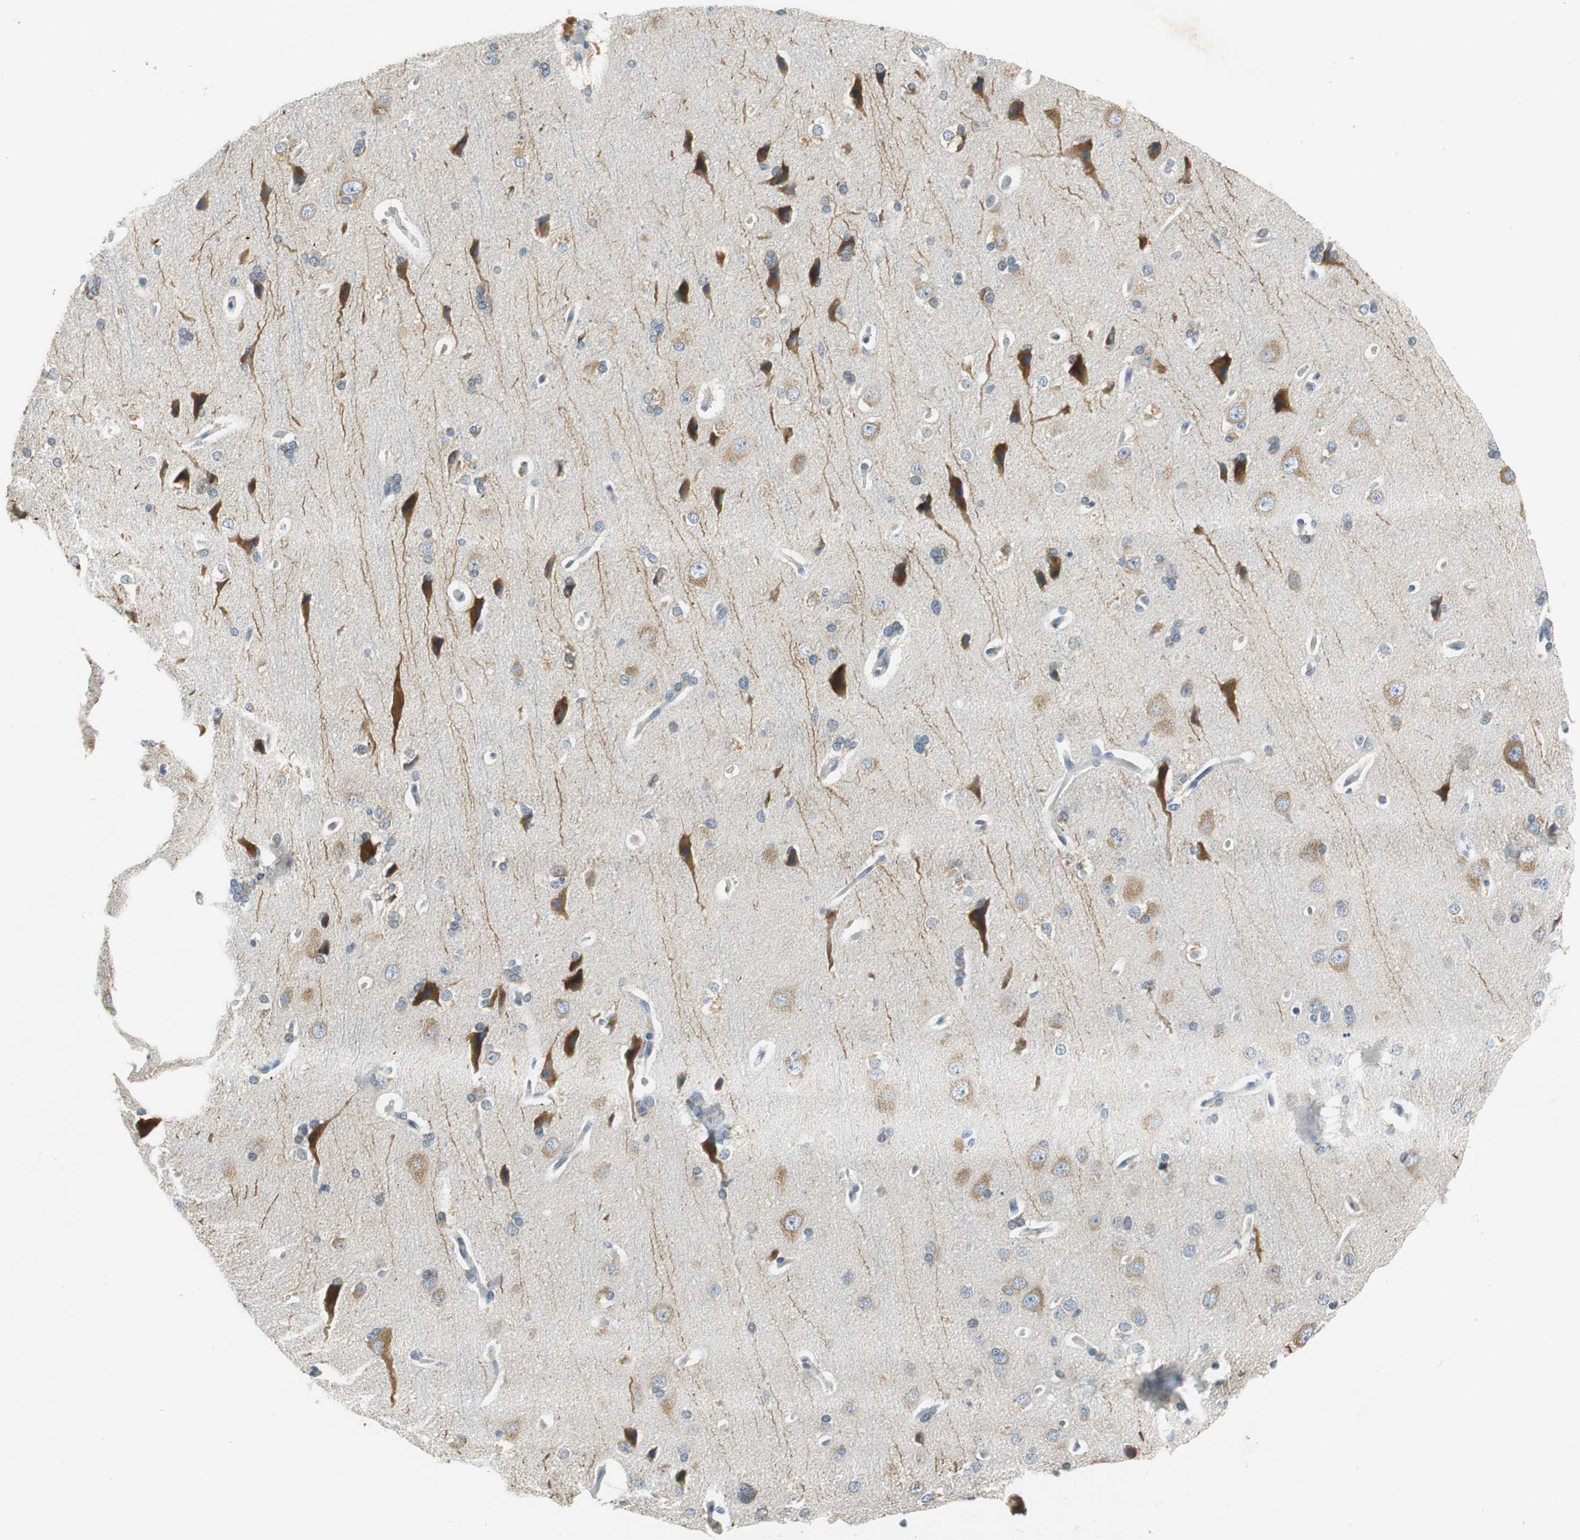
{"staining": {"intensity": "negative", "quantity": "none", "location": "none"}, "tissue": "cerebral cortex", "cell_type": "Endothelial cells", "image_type": "normal", "snomed": [{"axis": "morphology", "description": "Normal tissue, NOS"}, {"axis": "topography", "description": "Cerebral cortex"}], "caption": "DAB immunohistochemical staining of normal cerebral cortex reveals no significant positivity in endothelial cells.", "gene": "CPA3", "patient": {"sex": "male", "age": 62}}